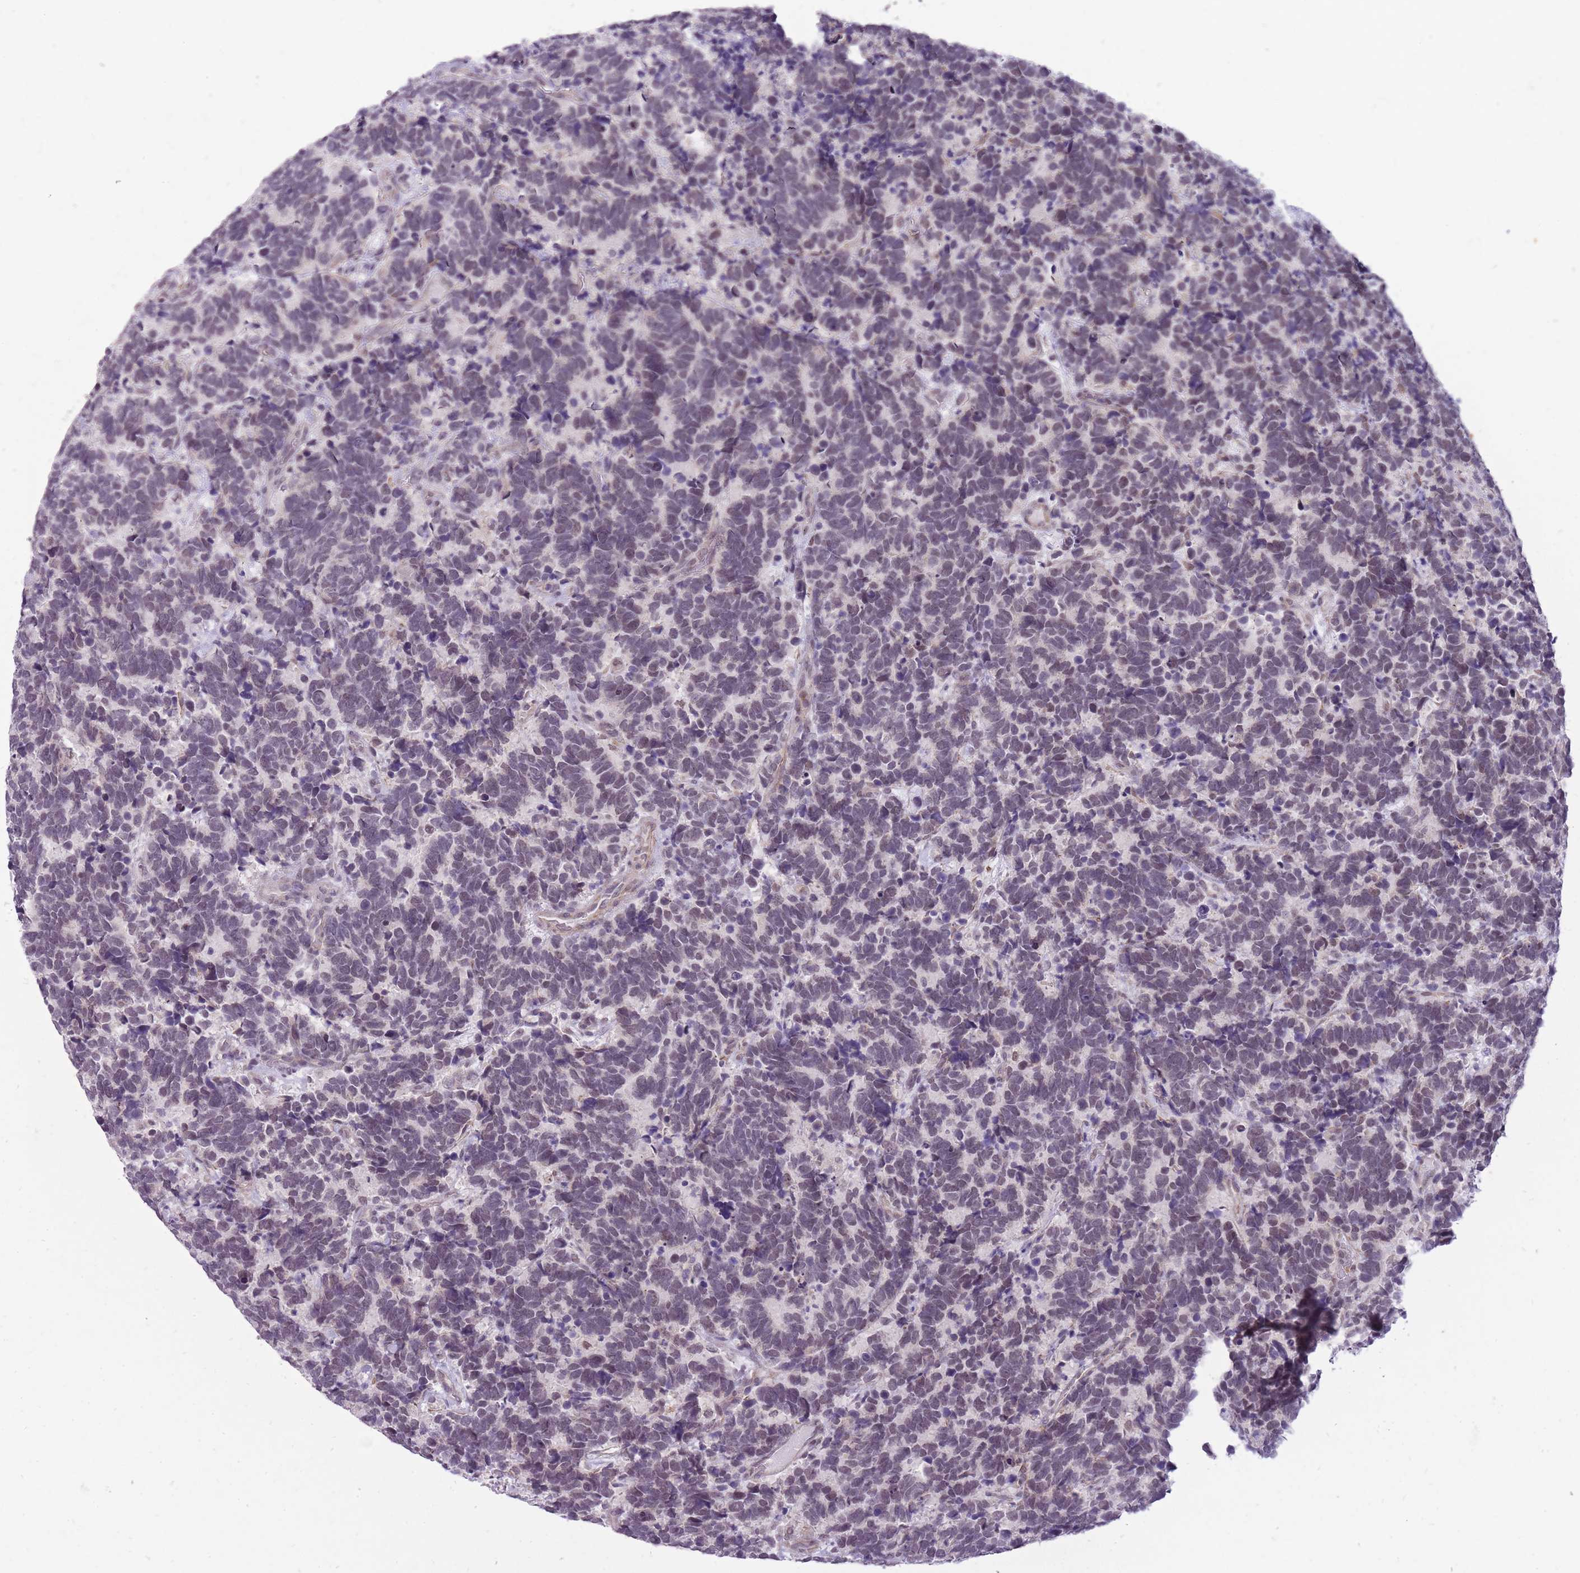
{"staining": {"intensity": "weak", "quantity": ">75%", "location": "nuclear"}, "tissue": "carcinoid", "cell_type": "Tumor cells", "image_type": "cancer", "snomed": [{"axis": "morphology", "description": "Carcinoma, NOS"}, {"axis": "morphology", "description": "Carcinoid, malignant, NOS"}, {"axis": "topography", "description": "Urinary bladder"}], "caption": "Human carcinoma stained with a brown dye displays weak nuclear positive expression in approximately >75% of tumor cells.", "gene": "TIGD1", "patient": {"sex": "male", "age": 57}}